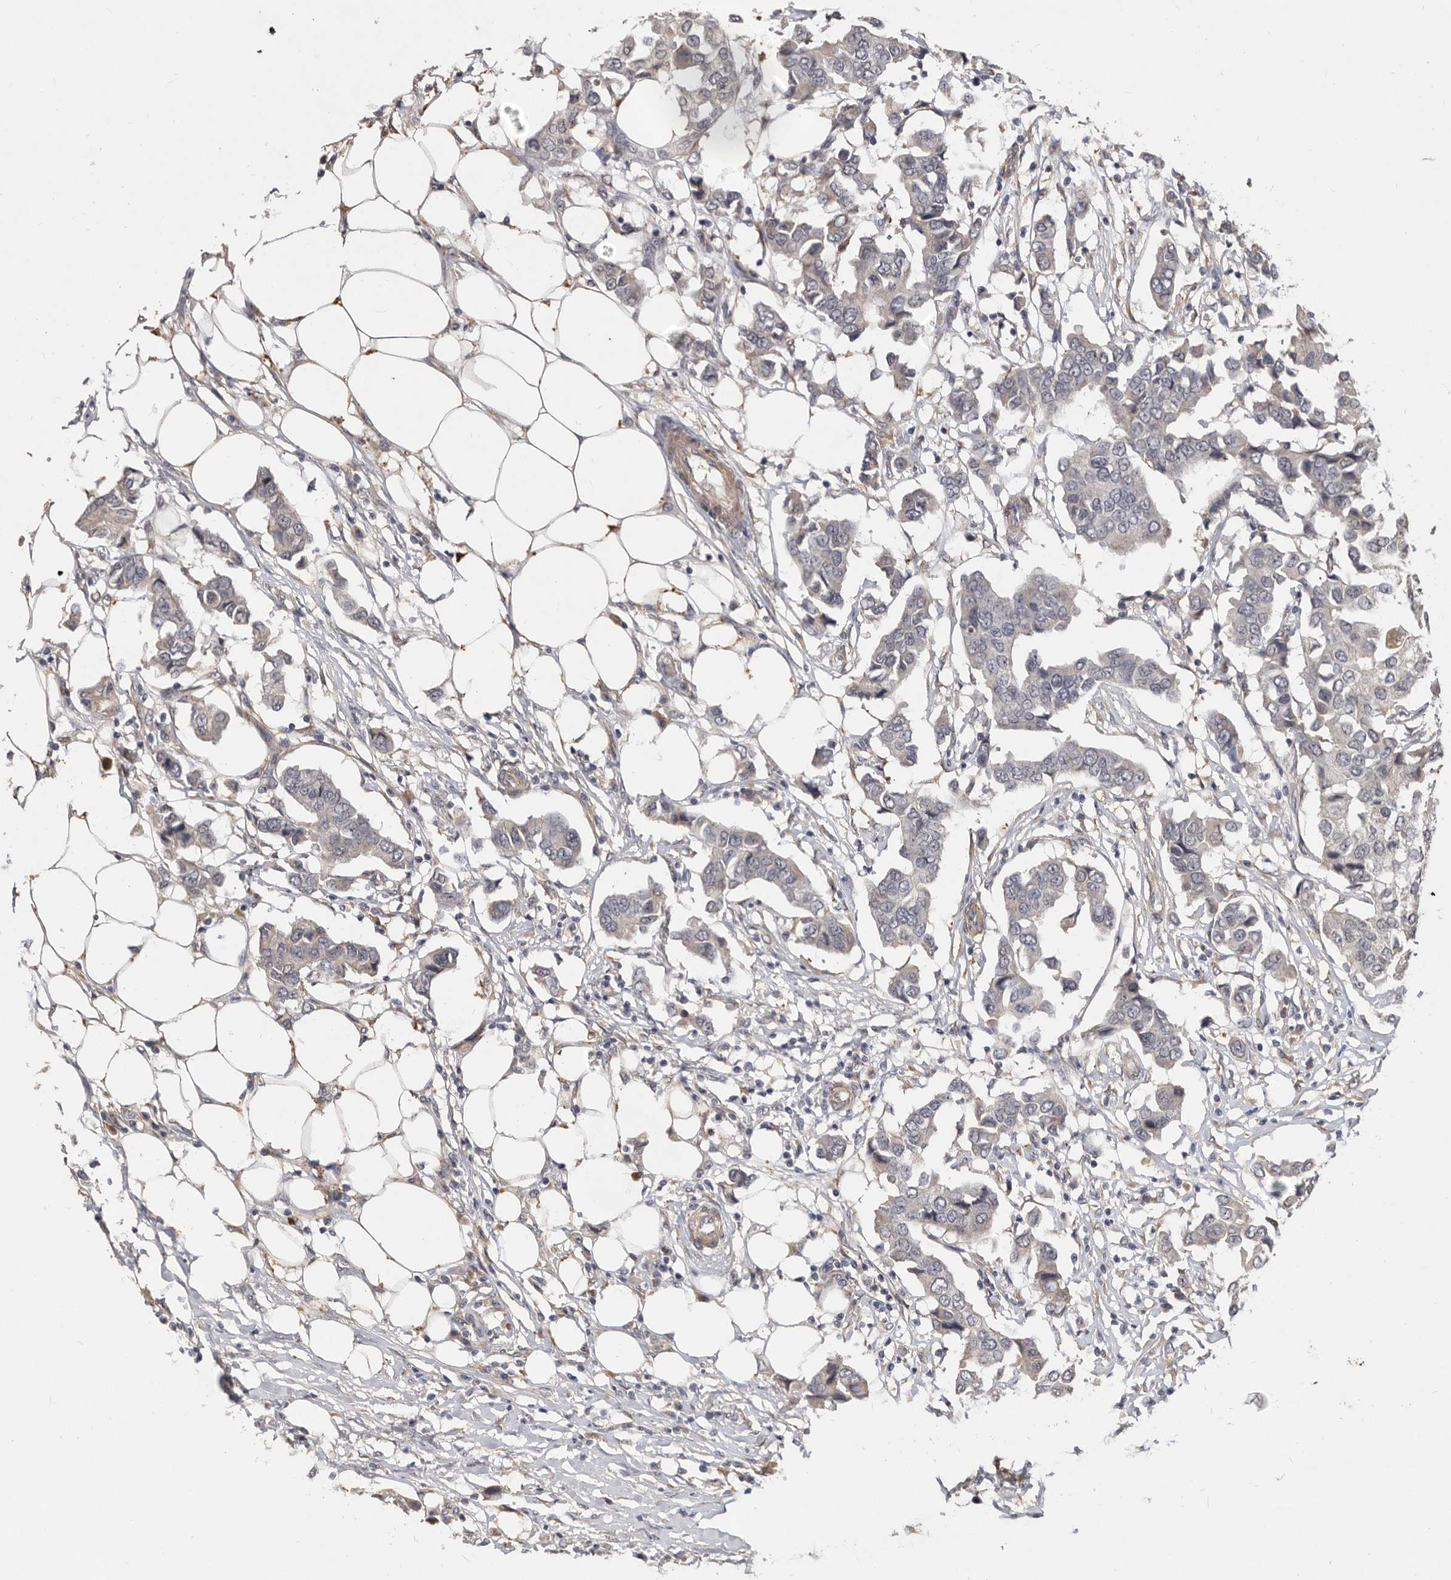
{"staining": {"intensity": "negative", "quantity": "none", "location": "none"}, "tissue": "breast cancer", "cell_type": "Tumor cells", "image_type": "cancer", "snomed": [{"axis": "morphology", "description": "Duct carcinoma"}, {"axis": "topography", "description": "Breast"}], "caption": "A high-resolution photomicrograph shows immunohistochemistry staining of breast intraductal carcinoma, which shows no significant staining in tumor cells.", "gene": "DNAJC28", "patient": {"sex": "female", "age": 80}}